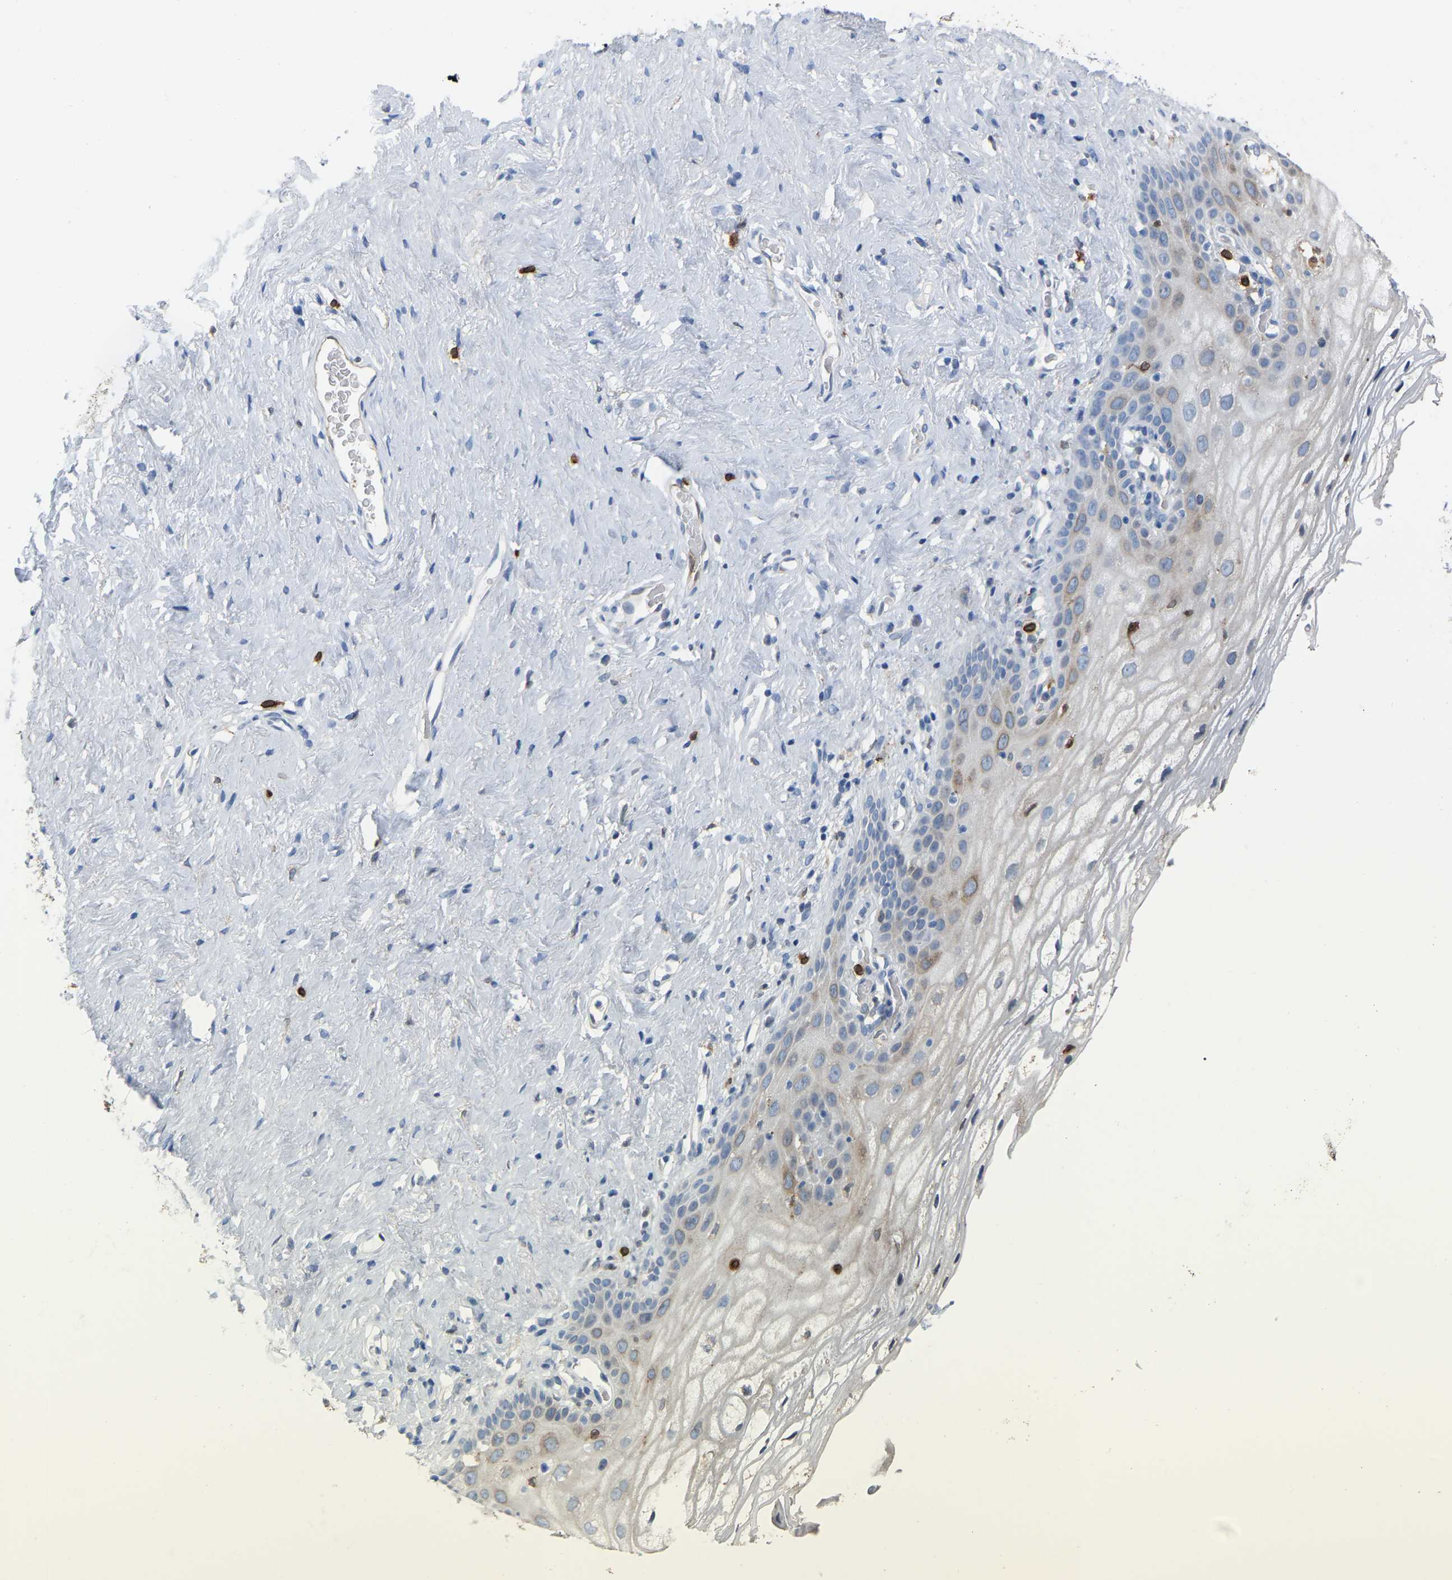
{"staining": {"intensity": "moderate", "quantity": "25%-75%", "location": "cytoplasmic/membranous"}, "tissue": "vagina", "cell_type": "Squamous epithelial cells", "image_type": "normal", "snomed": [{"axis": "morphology", "description": "Normal tissue, NOS"}, {"axis": "morphology", "description": "Adenocarcinoma, NOS"}, {"axis": "topography", "description": "Rectum"}, {"axis": "topography", "description": "Vagina"}], "caption": "A histopathology image of vagina stained for a protein shows moderate cytoplasmic/membranous brown staining in squamous epithelial cells. The protein of interest is shown in brown color, while the nuclei are stained blue.", "gene": "PTGS1", "patient": {"sex": "female", "age": 71}}